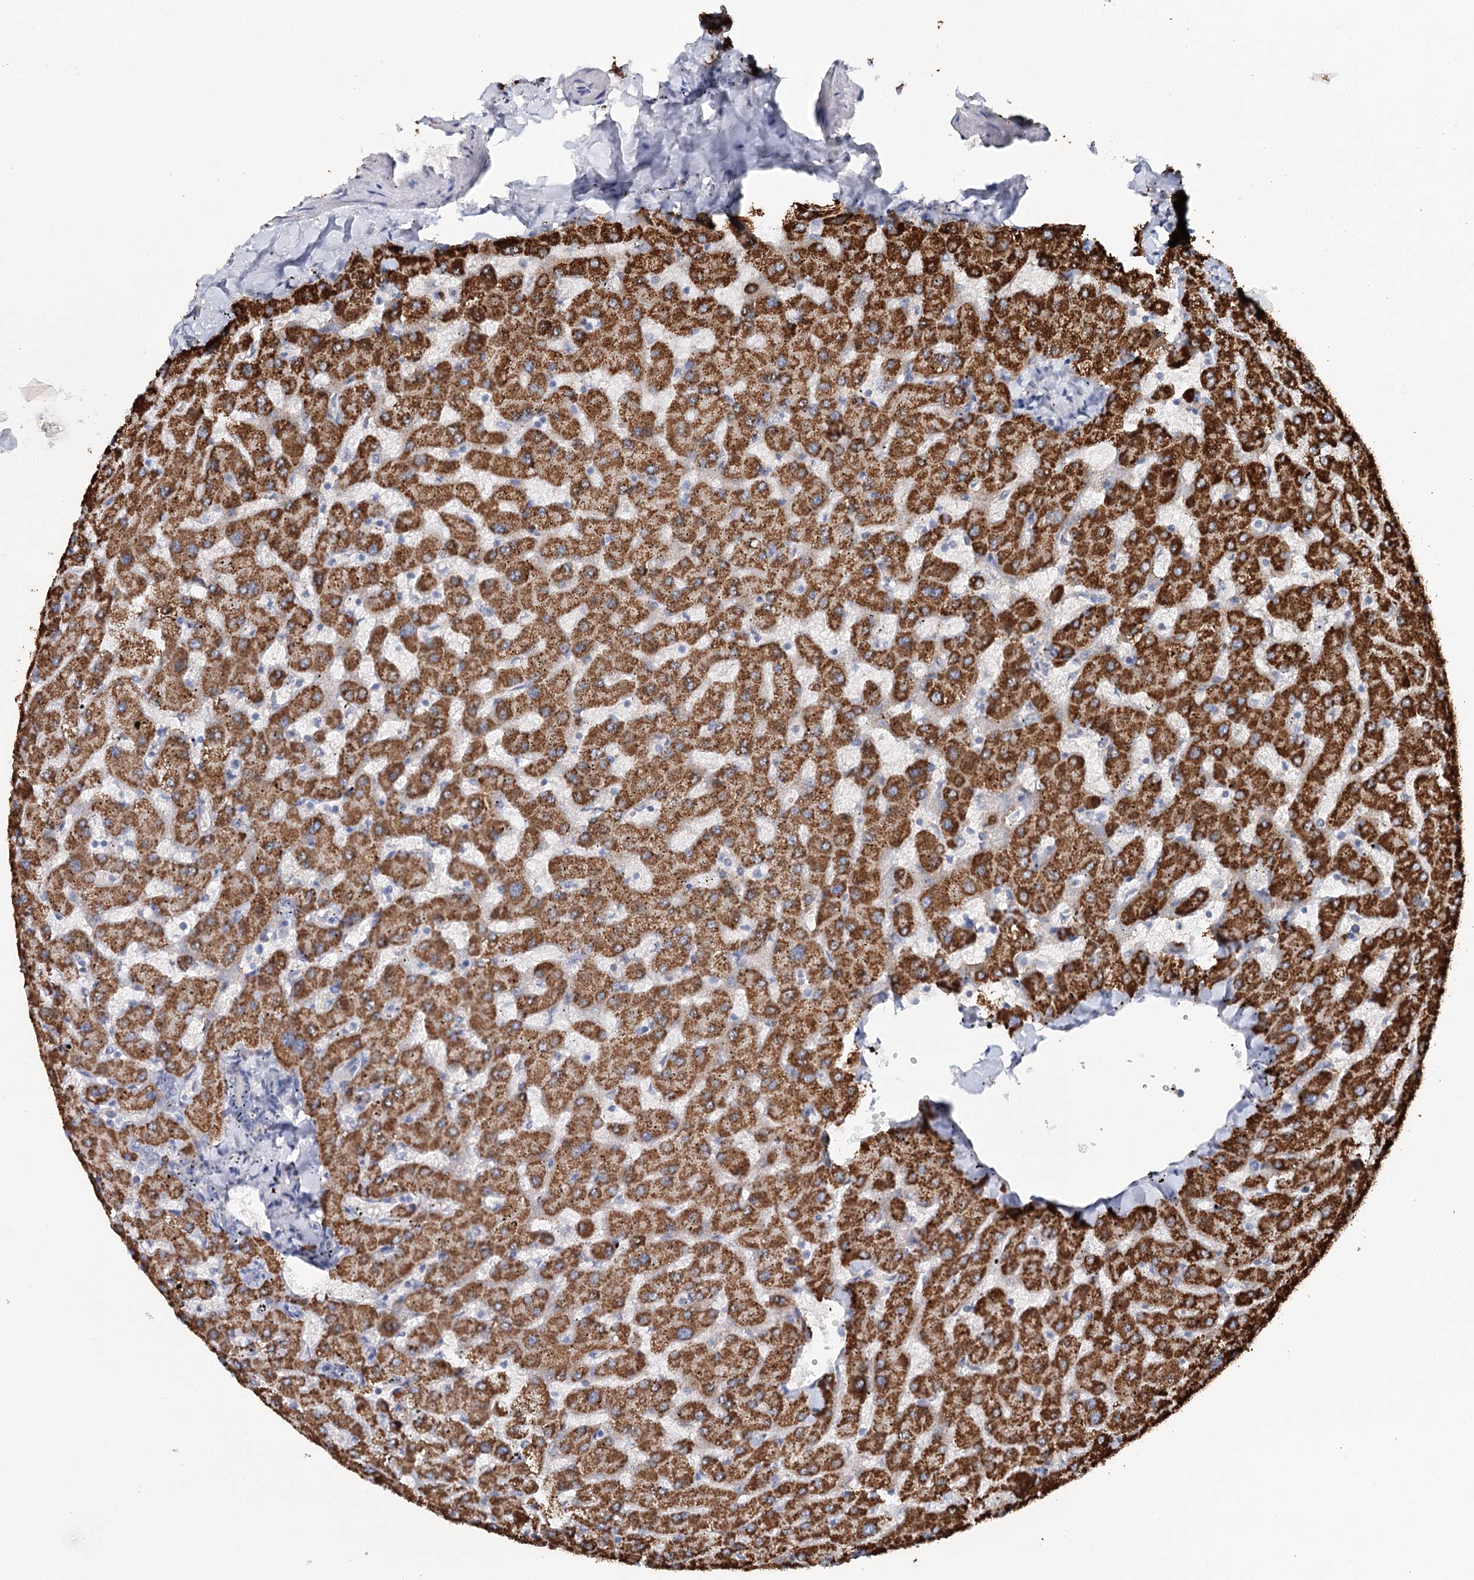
{"staining": {"intensity": "negative", "quantity": "none", "location": "none"}, "tissue": "liver", "cell_type": "Cholangiocytes", "image_type": "normal", "snomed": [{"axis": "morphology", "description": "Normal tissue, NOS"}, {"axis": "topography", "description": "Liver"}], "caption": "The histopathology image shows no significant expression in cholangiocytes of liver. (Brightfield microscopy of DAB immunohistochemistry (IHC) at high magnification).", "gene": "DAPK1", "patient": {"sex": "female", "age": 63}}